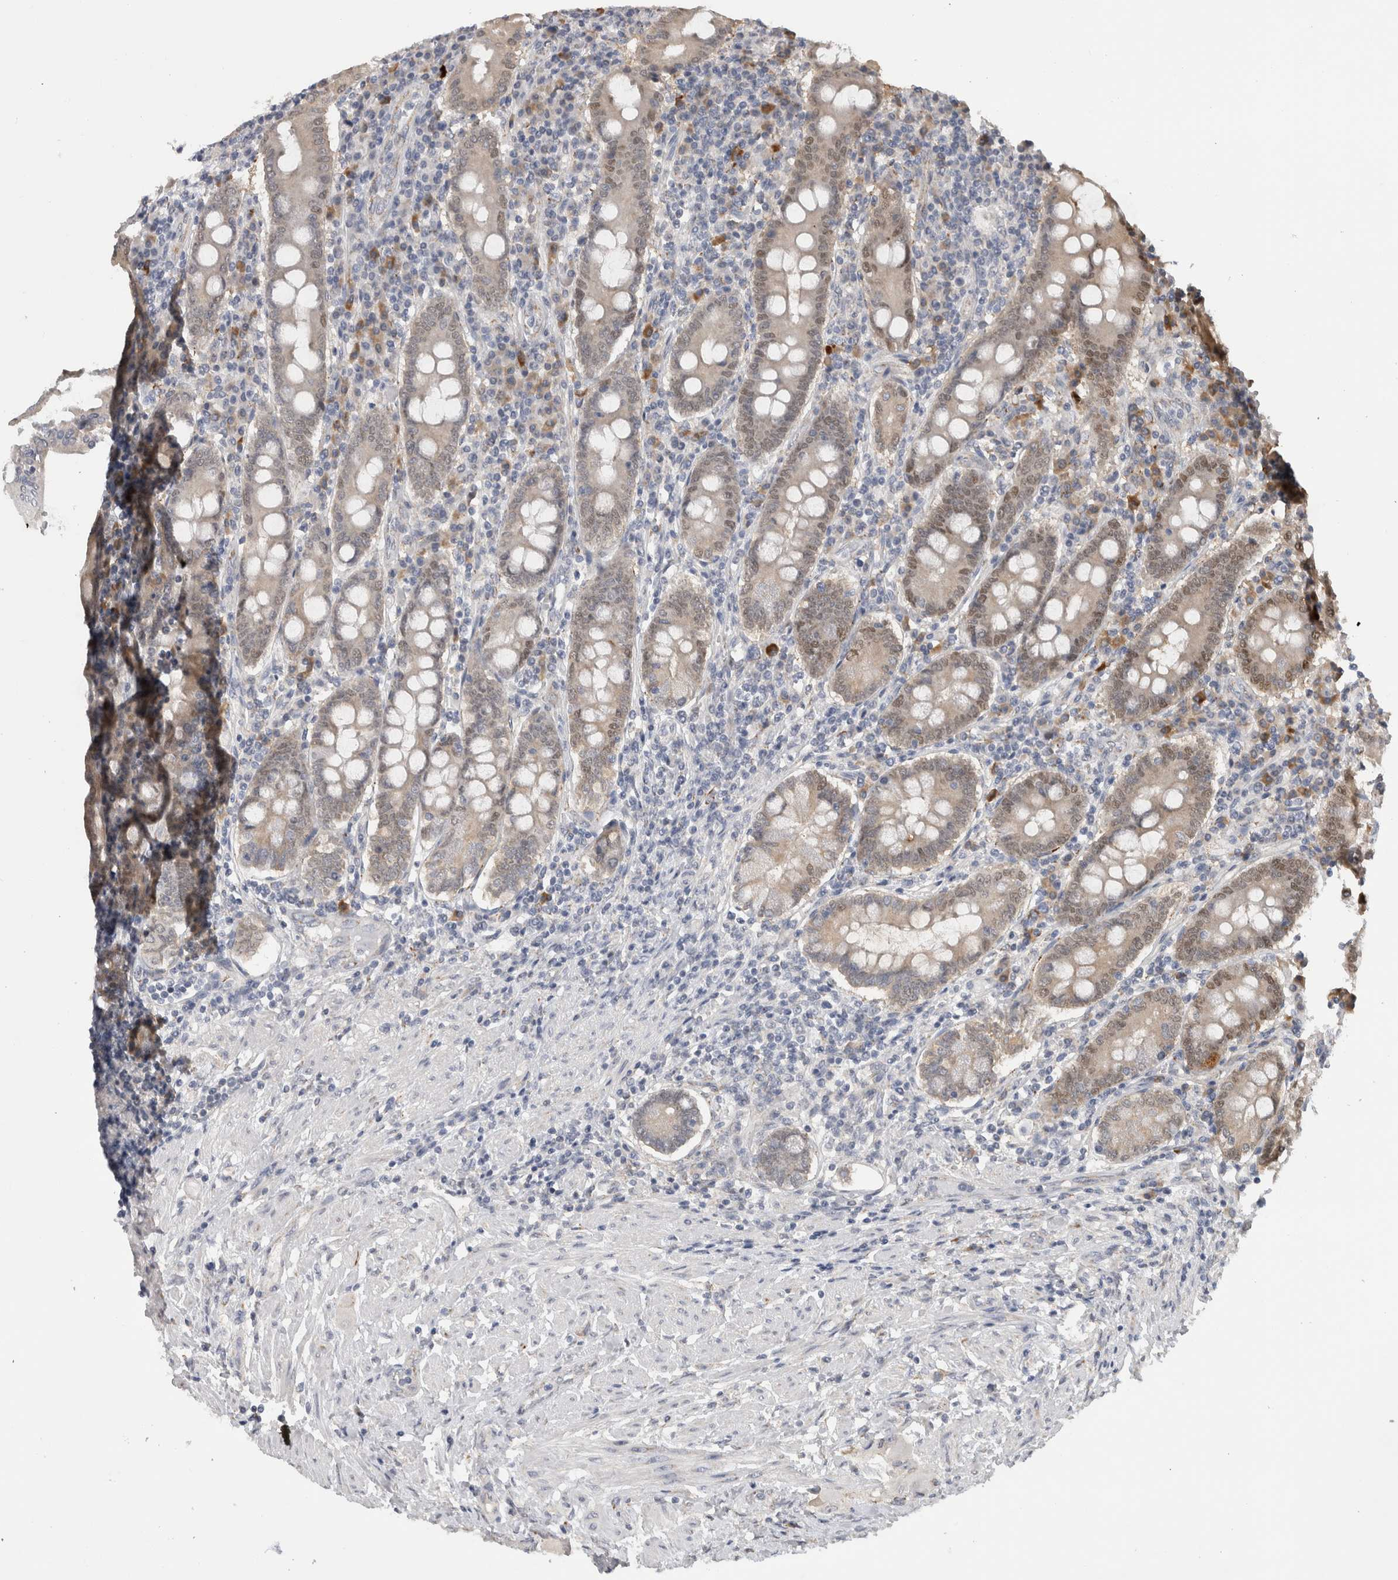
{"staining": {"intensity": "weak", "quantity": "25%-75%", "location": "cytoplasmic/membranous,nuclear"}, "tissue": "duodenum", "cell_type": "Glandular cells", "image_type": "normal", "snomed": [{"axis": "morphology", "description": "Normal tissue, NOS"}, {"axis": "morphology", "description": "Adenocarcinoma, NOS"}, {"axis": "topography", "description": "Pancreas"}, {"axis": "topography", "description": "Duodenum"}], "caption": "Human duodenum stained for a protein (brown) displays weak cytoplasmic/membranous,nuclear positive staining in about 25%-75% of glandular cells.", "gene": "DYRK2", "patient": {"sex": "male", "age": 50}}